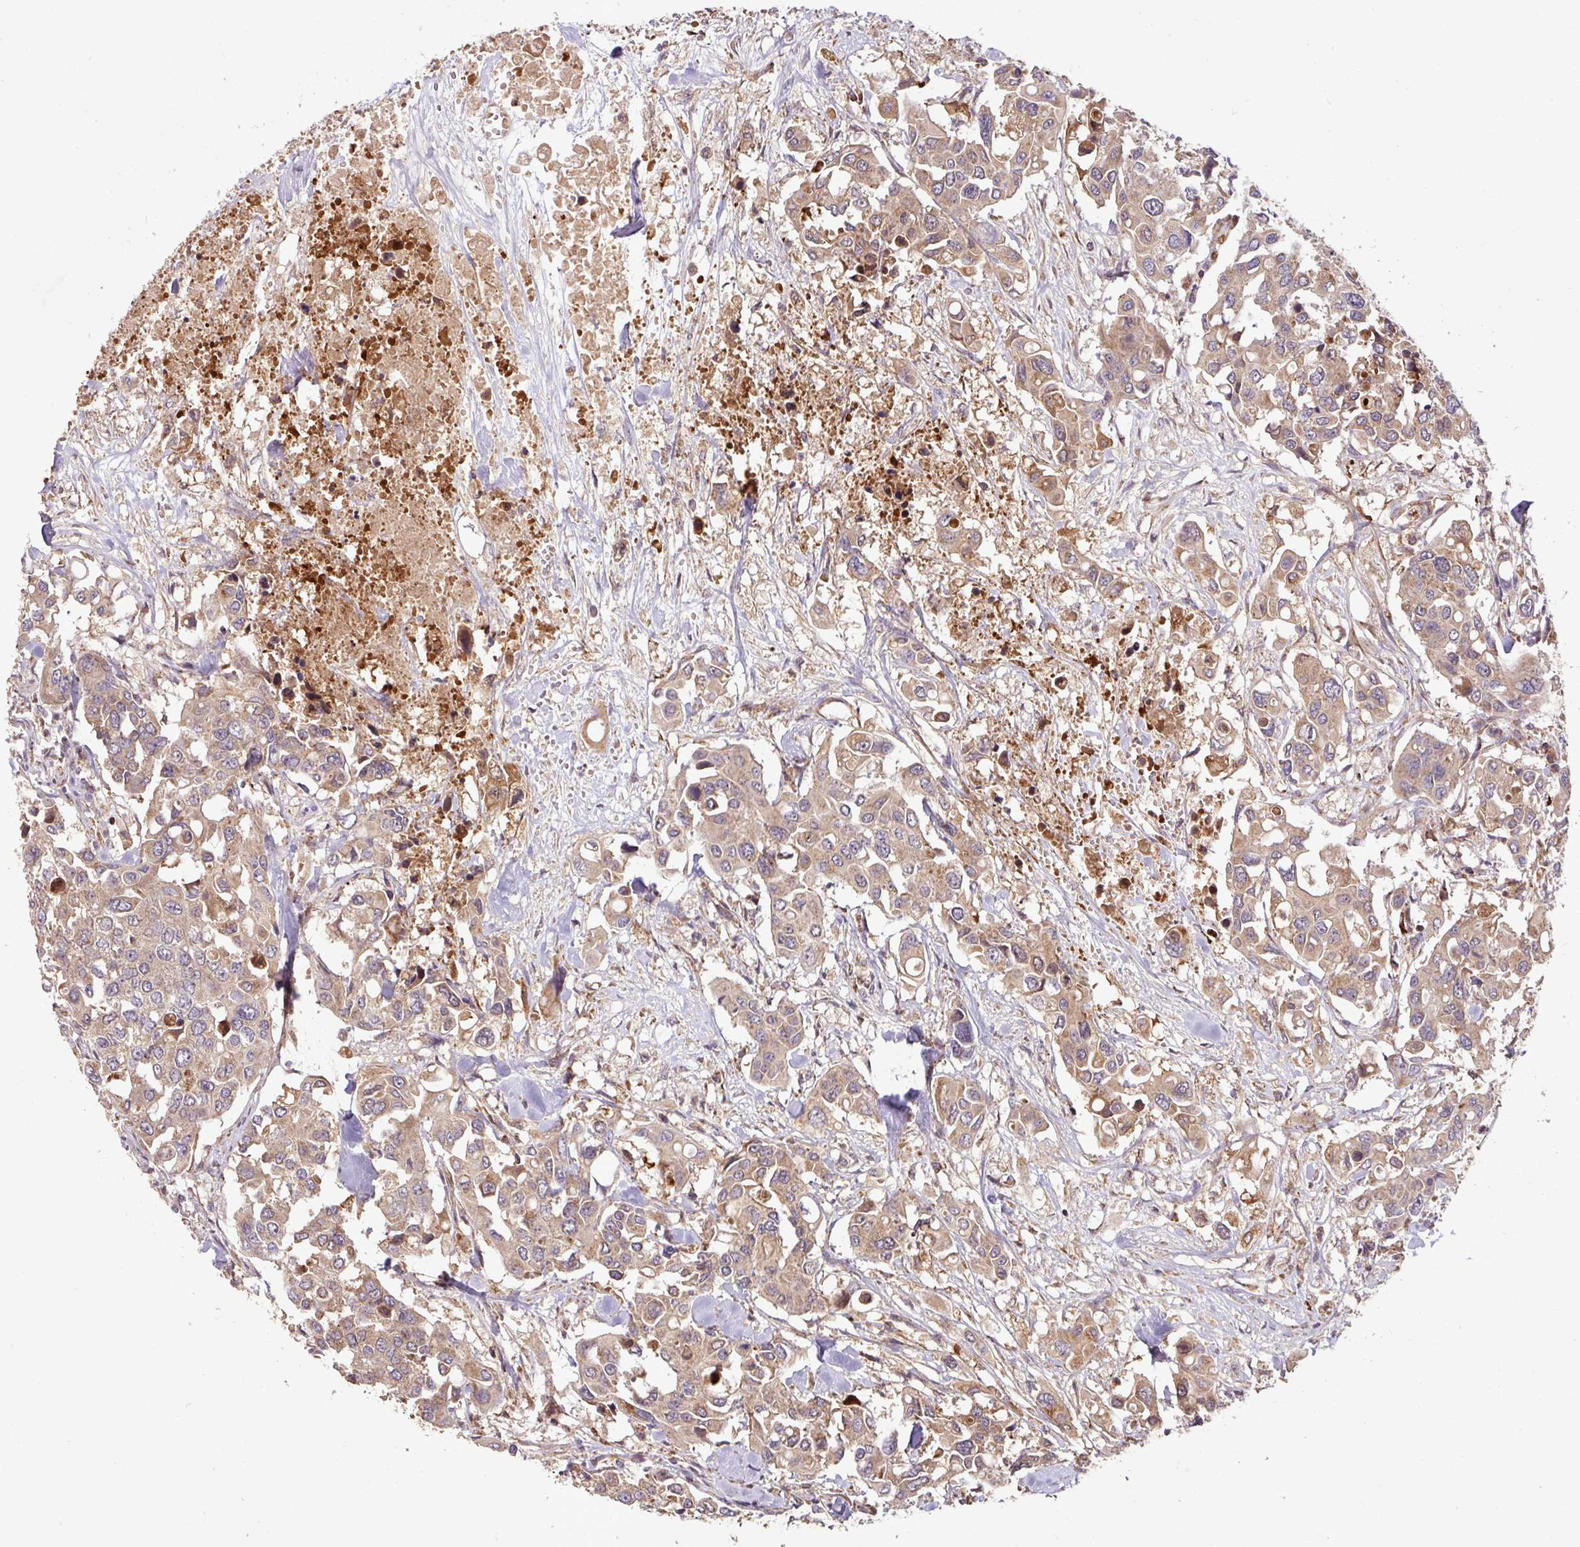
{"staining": {"intensity": "moderate", "quantity": ">75%", "location": "cytoplasmic/membranous"}, "tissue": "colorectal cancer", "cell_type": "Tumor cells", "image_type": "cancer", "snomed": [{"axis": "morphology", "description": "Adenocarcinoma, NOS"}, {"axis": "topography", "description": "Colon"}], "caption": "Protein expression by immunohistochemistry shows moderate cytoplasmic/membranous expression in approximately >75% of tumor cells in adenocarcinoma (colorectal).", "gene": "YPEL3", "patient": {"sex": "male", "age": 77}}